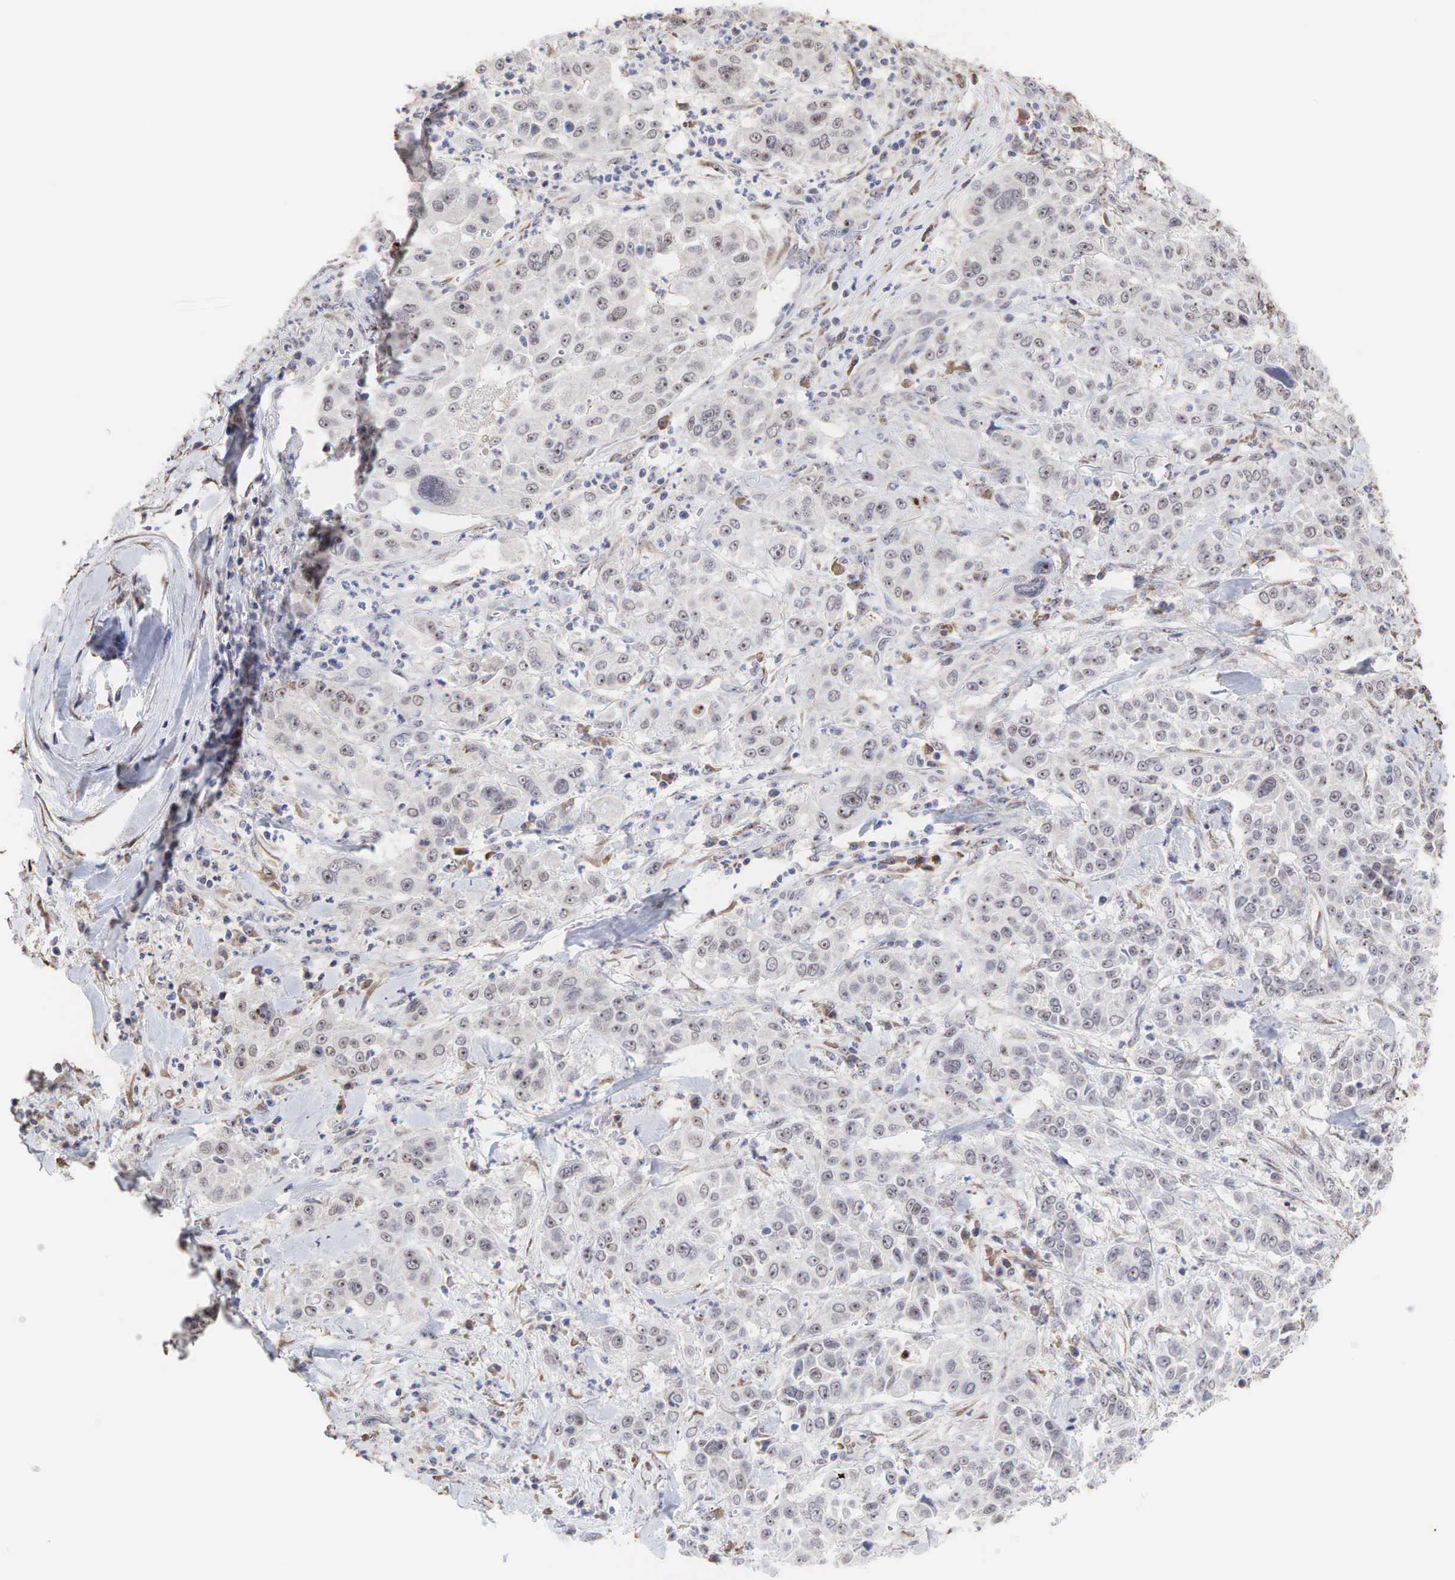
{"staining": {"intensity": "weak", "quantity": ">75%", "location": "cytoplasmic/membranous"}, "tissue": "pancreatic cancer", "cell_type": "Tumor cells", "image_type": "cancer", "snomed": [{"axis": "morphology", "description": "Adenocarcinoma, NOS"}, {"axis": "topography", "description": "Pancreas"}], "caption": "Pancreatic cancer (adenocarcinoma) was stained to show a protein in brown. There is low levels of weak cytoplasmic/membranous positivity in approximately >75% of tumor cells.", "gene": "DKC1", "patient": {"sex": "female", "age": 52}}